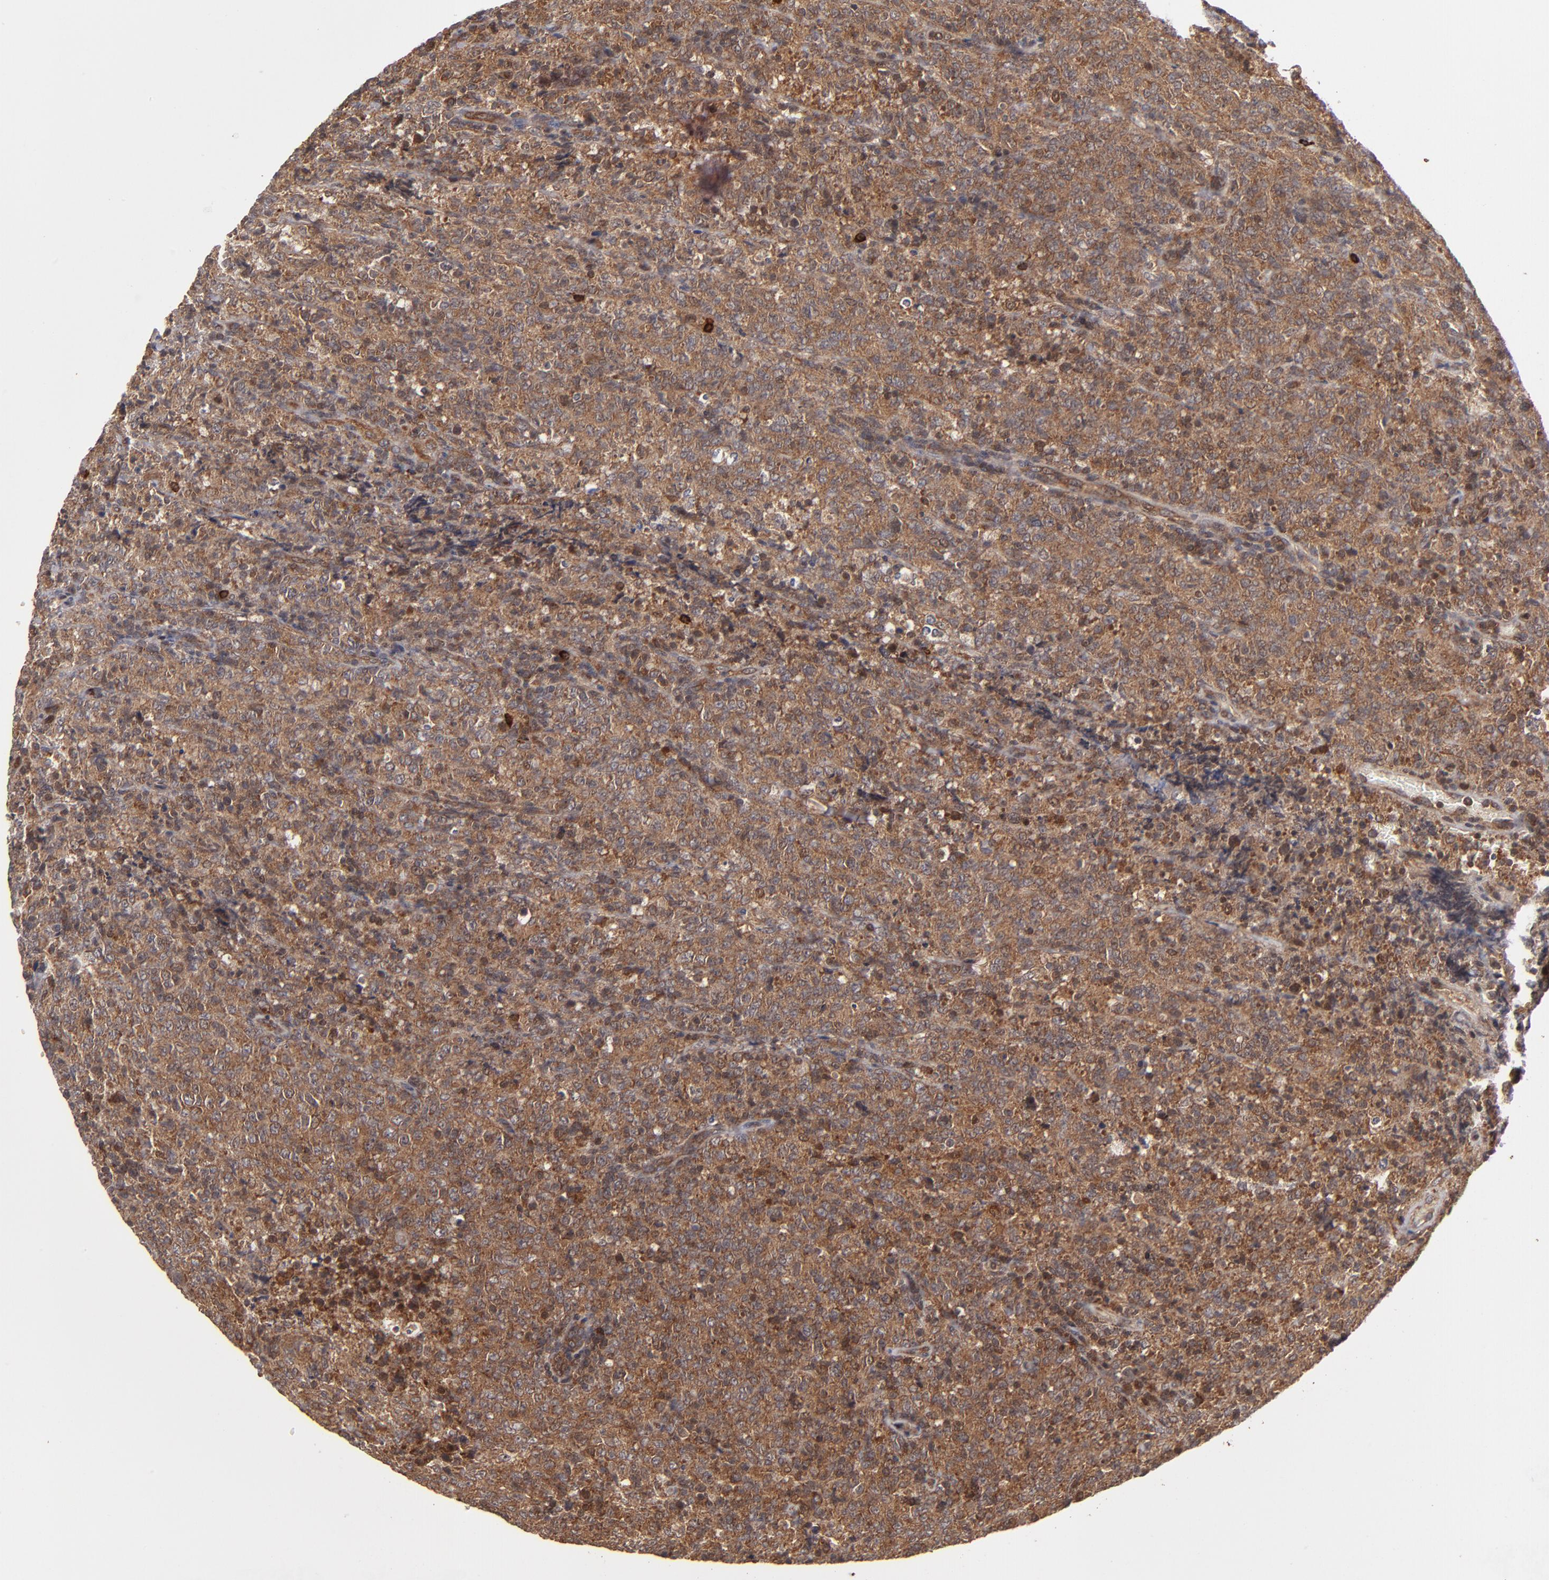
{"staining": {"intensity": "strong", "quantity": ">75%", "location": "cytoplasmic/membranous"}, "tissue": "lymphoma", "cell_type": "Tumor cells", "image_type": "cancer", "snomed": [{"axis": "morphology", "description": "Malignant lymphoma, non-Hodgkin's type, High grade"}, {"axis": "topography", "description": "Tonsil"}], "caption": "DAB (3,3'-diaminobenzidine) immunohistochemical staining of human lymphoma exhibits strong cytoplasmic/membranous protein staining in approximately >75% of tumor cells.", "gene": "BDKRB1", "patient": {"sex": "female", "age": 36}}